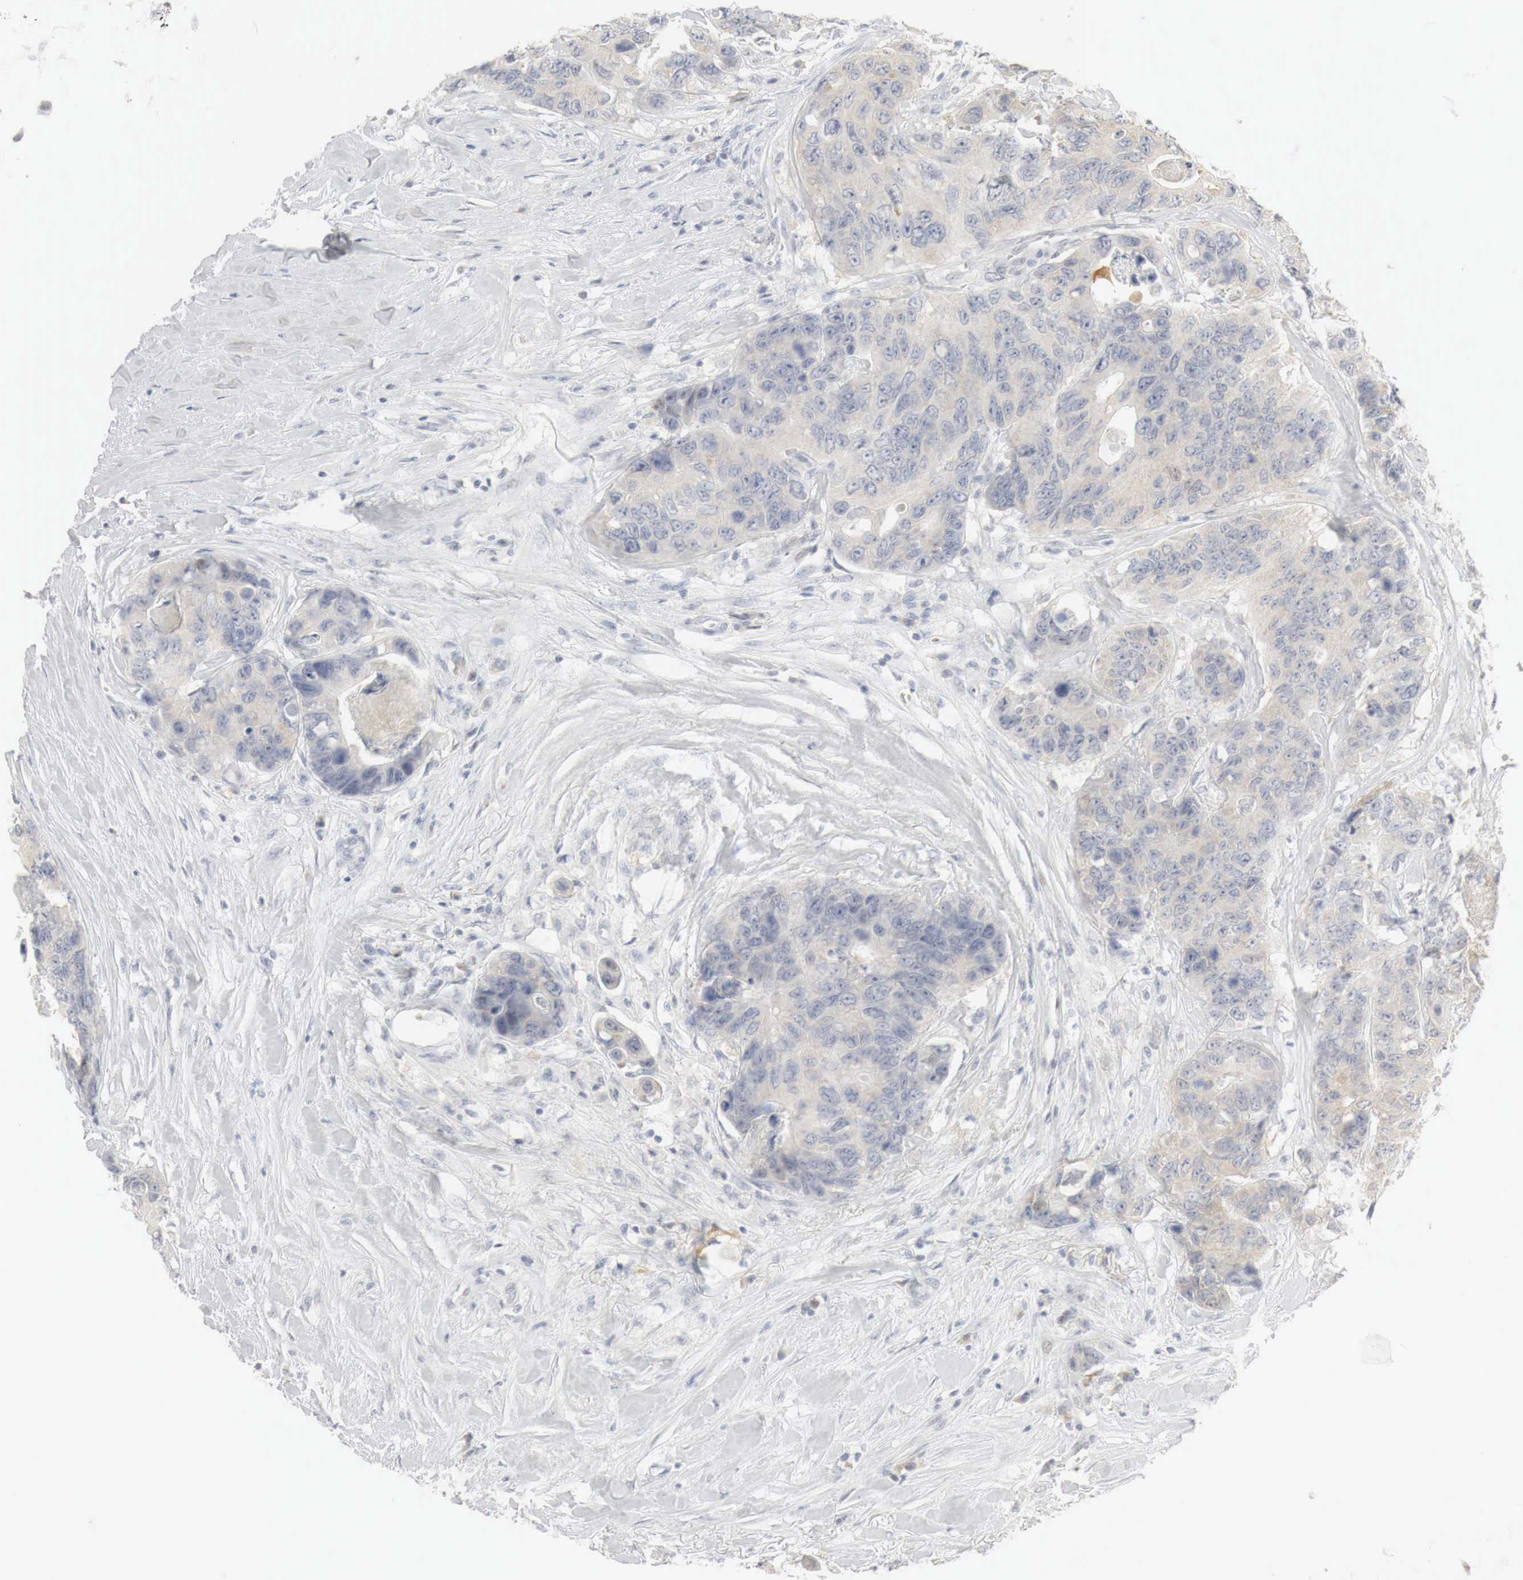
{"staining": {"intensity": "weak", "quantity": "25%-75%", "location": "cytoplasmic/membranous"}, "tissue": "colorectal cancer", "cell_type": "Tumor cells", "image_type": "cancer", "snomed": [{"axis": "morphology", "description": "Adenocarcinoma, NOS"}, {"axis": "topography", "description": "Colon"}], "caption": "Colorectal cancer stained with a brown dye exhibits weak cytoplasmic/membranous positive expression in about 25%-75% of tumor cells.", "gene": "TP63", "patient": {"sex": "female", "age": 86}}